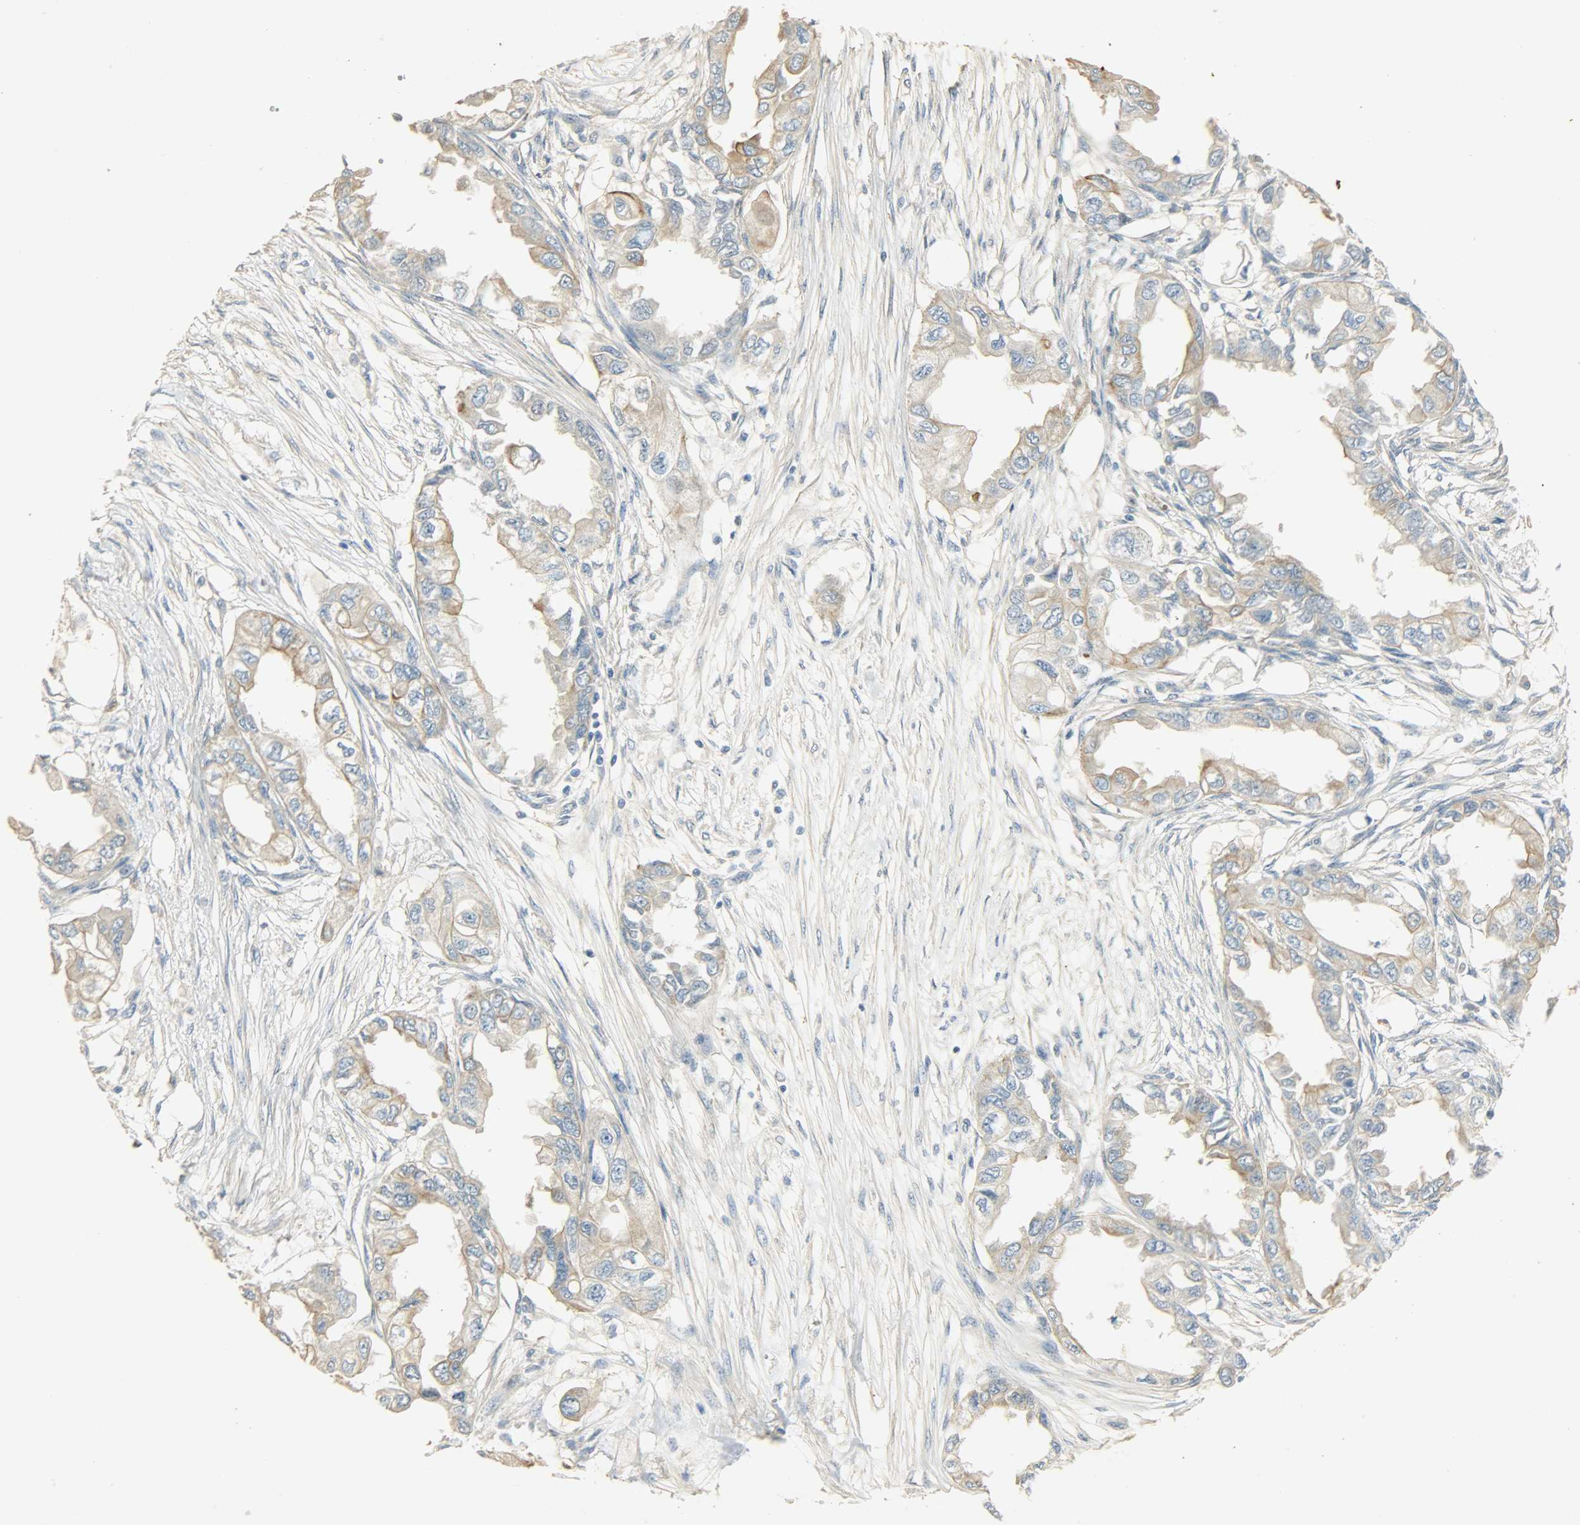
{"staining": {"intensity": "moderate", "quantity": ">75%", "location": "cytoplasmic/membranous"}, "tissue": "endometrial cancer", "cell_type": "Tumor cells", "image_type": "cancer", "snomed": [{"axis": "morphology", "description": "Adenocarcinoma, NOS"}, {"axis": "topography", "description": "Endometrium"}], "caption": "DAB immunohistochemical staining of endometrial cancer (adenocarcinoma) demonstrates moderate cytoplasmic/membranous protein staining in approximately >75% of tumor cells. (DAB = brown stain, brightfield microscopy at high magnification).", "gene": "USP13", "patient": {"sex": "female", "age": 67}}